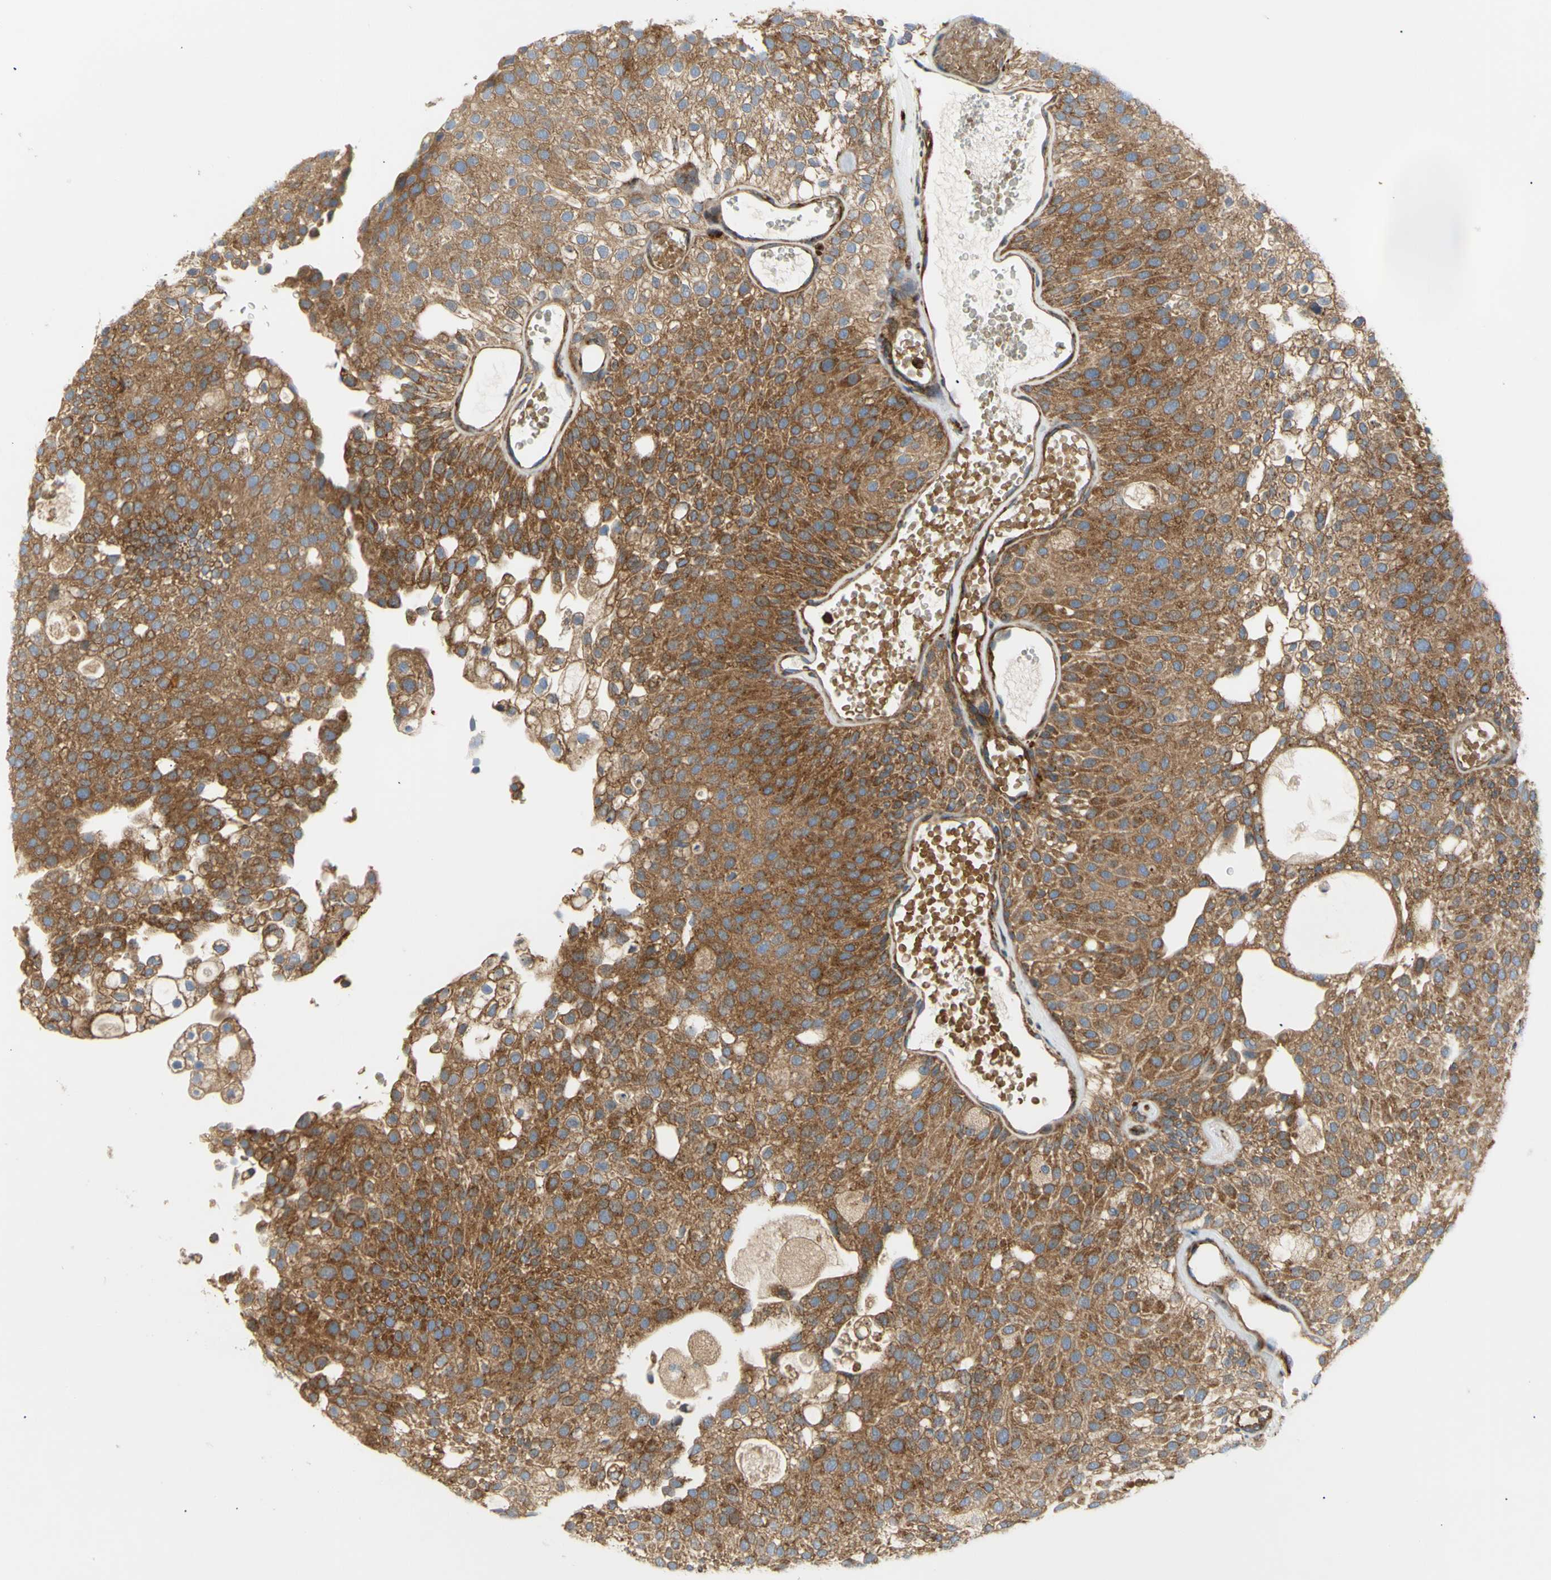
{"staining": {"intensity": "strong", "quantity": ">75%", "location": "cytoplasmic/membranous"}, "tissue": "urothelial cancer", "cell_type": "Tumor cells", "image_type": "cancer", "snomed": [{"axis": "morphology", "description": "Urothelial carcinoma, Low grade"}, {"axis": "topography", "description": "Urinary bladder"}], "caption": "There is high levels of strong cytoplasmic/membranous positivity in tumor cells of urothelial cancer, as demonstrated by immunohistochemical staining (brown color).", "gene": "TUBG2", "patient": {"sex": "male", "age": 78}}